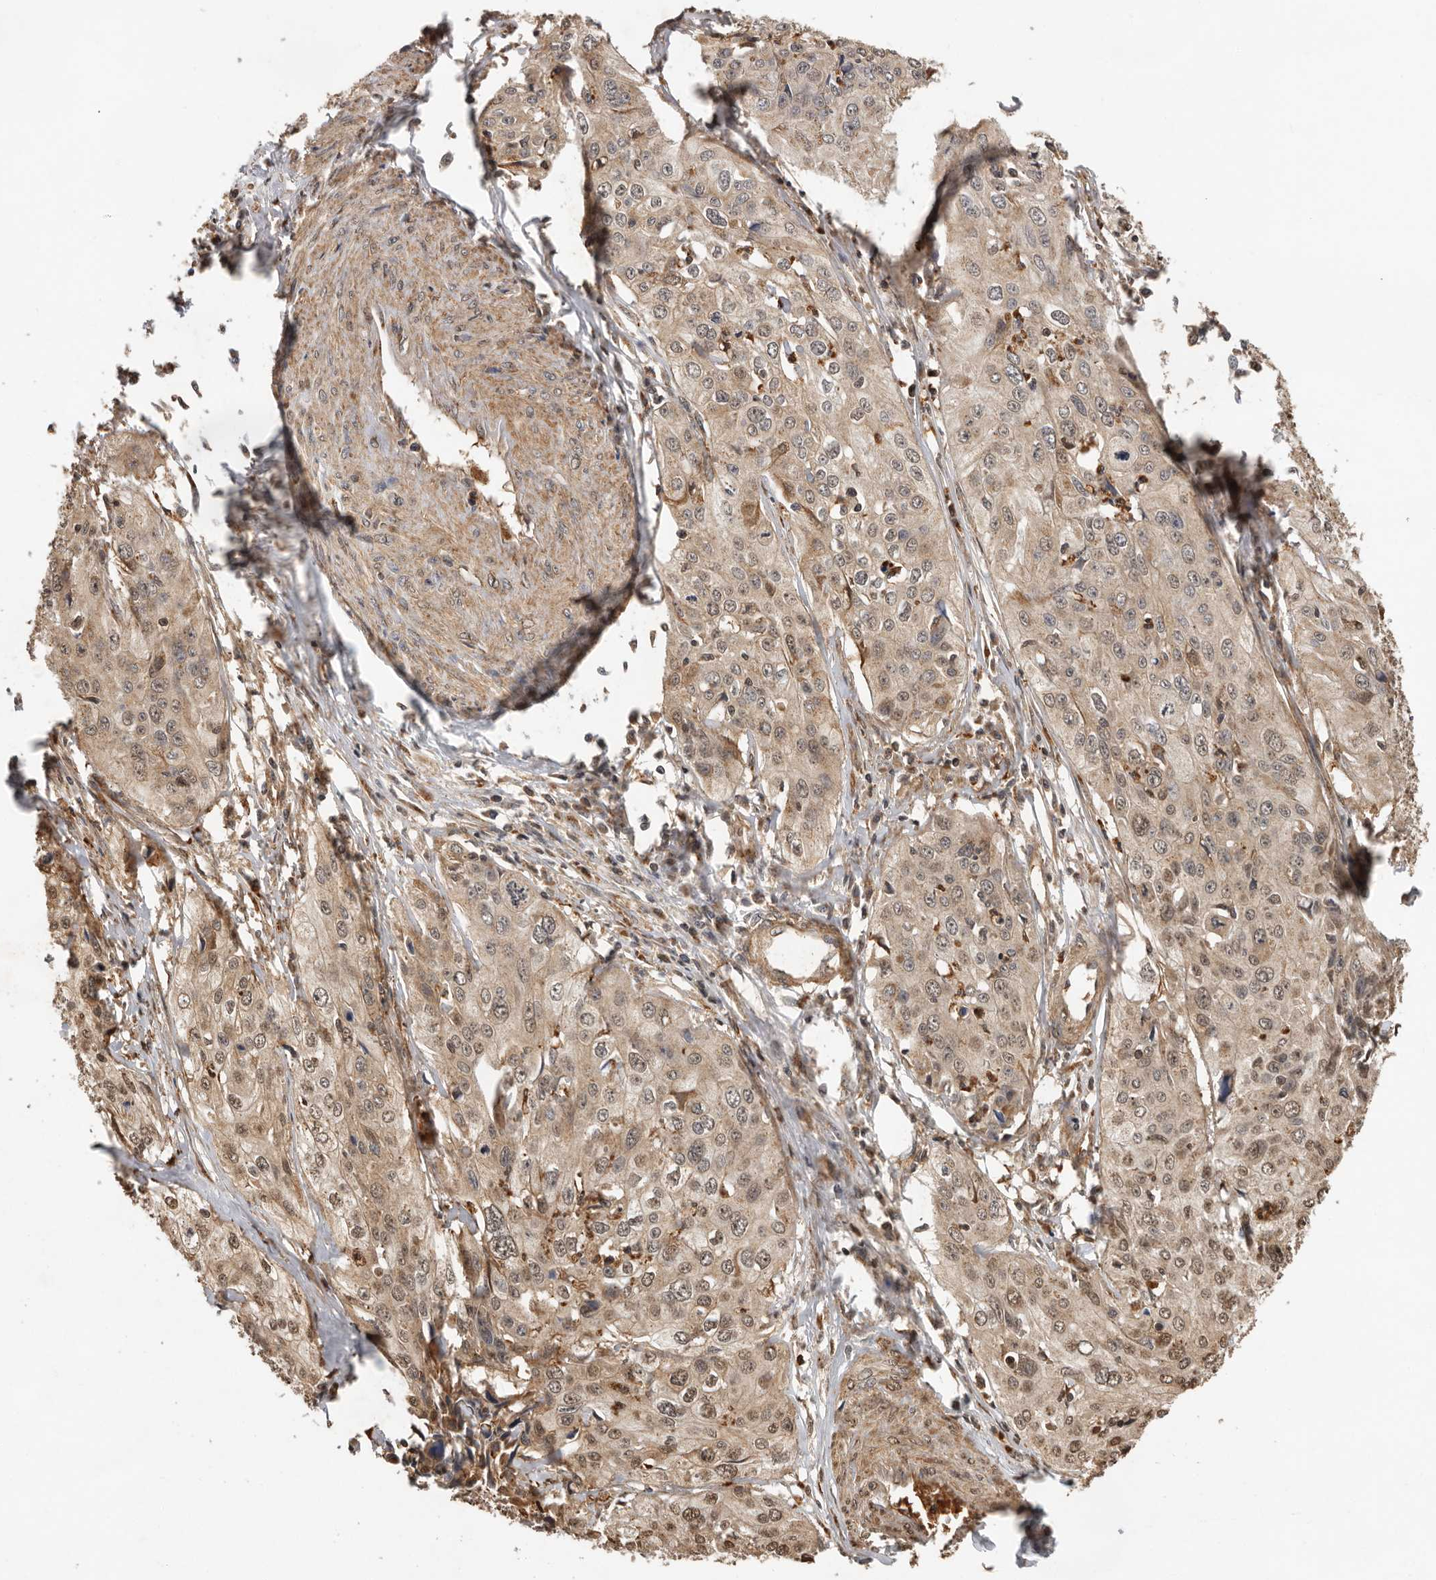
{"staining": {"intensity": "moderate", "quantity": ">75%", "location": "cytoplasmic/membranous,nuclear"}, "tissue": "cervical cancer", "cell_type": "Tumor cells", "image_type": "cancer", "snomed": [{"axis": "morphology", "description": "Squamous cell carcinoma, NOS"}, {"axis": "topography", "description": "Cervix"}], "caption": "Tumor cells display moderate cytoplasmic/membranous and nuclear positivity in about >75% of cells in cervical squamous cell carcinoma.", "gene": "RNF157", "patient": {"sex": "female", "age": 31}}